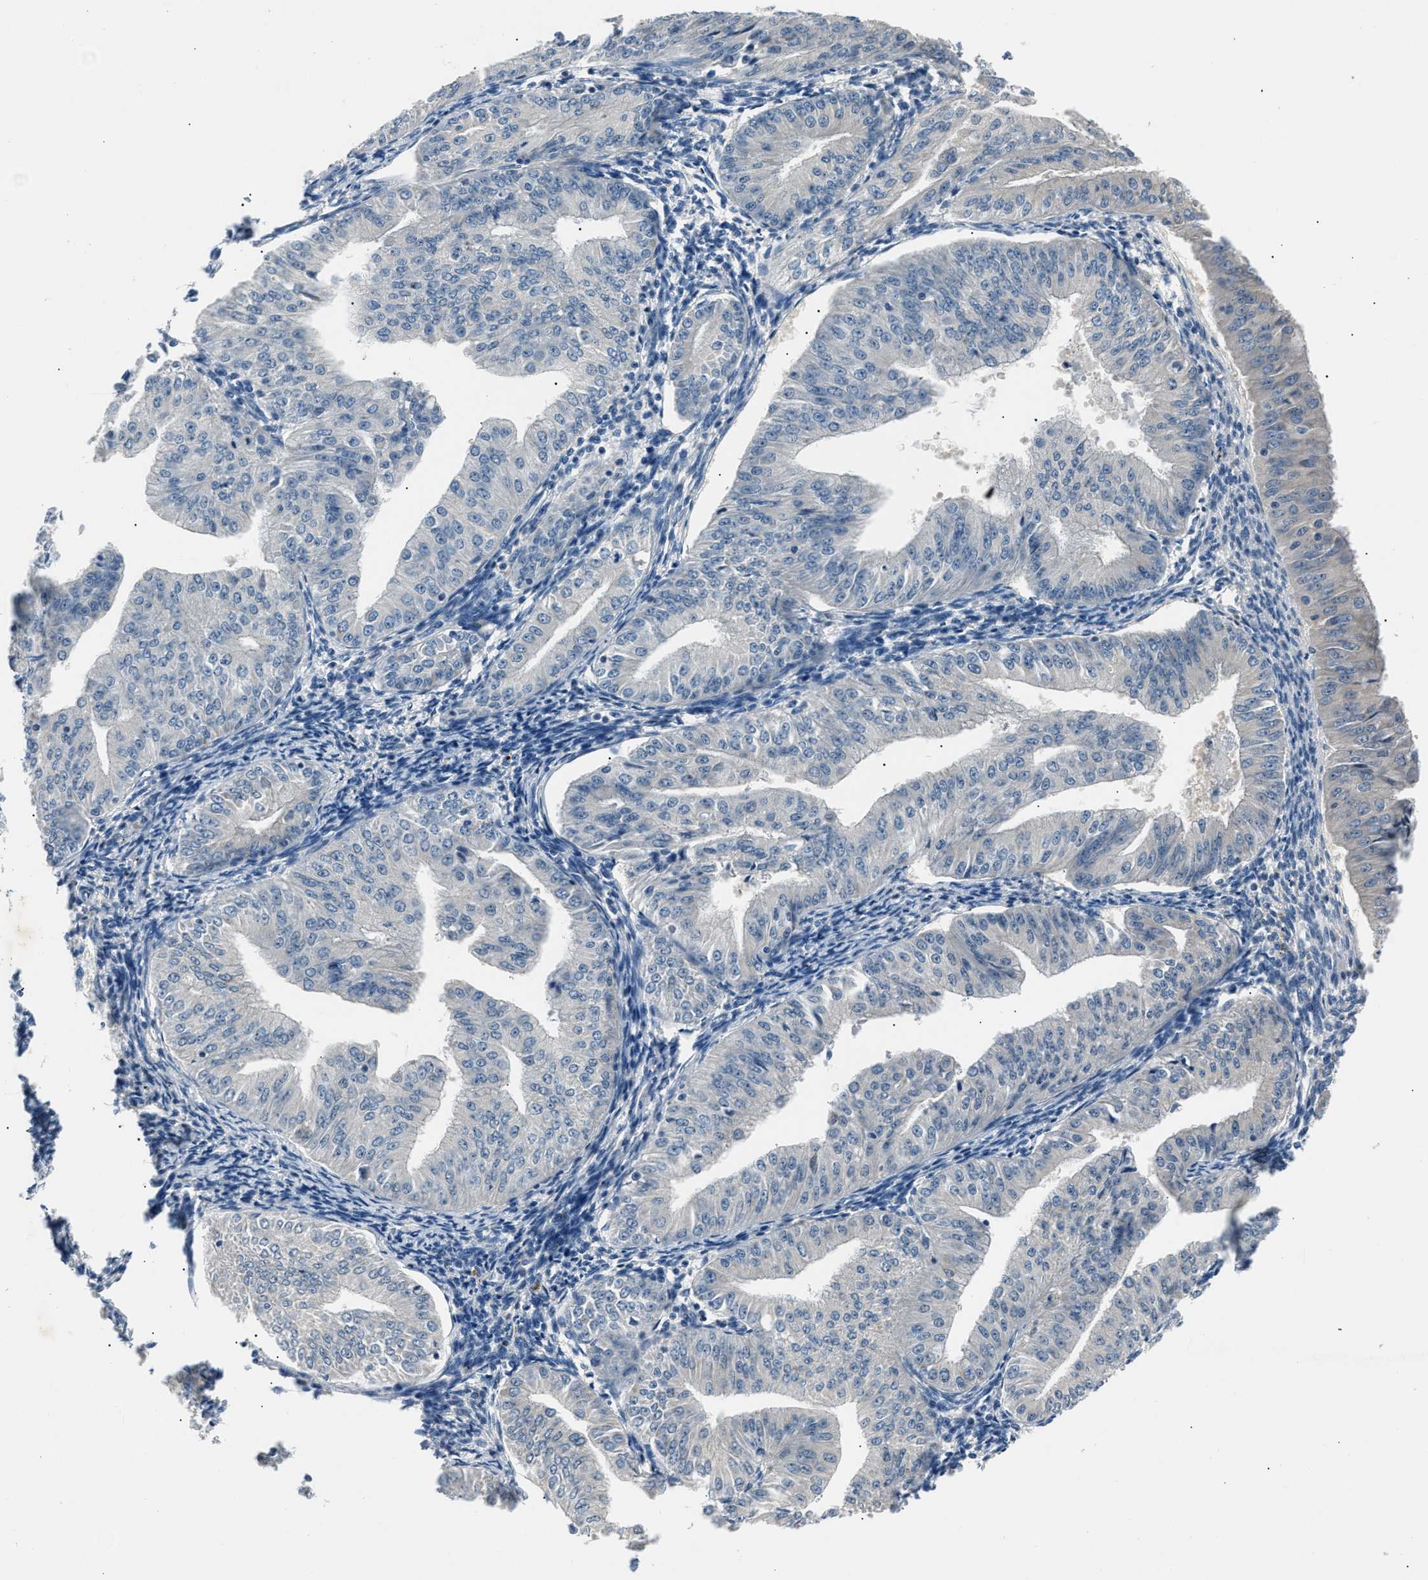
{"staining": {"intensity": "negative", "quantity": "none", "location": "none"}, "tissue": "endometrial cancer", "cell_type": "Tumor cells", "image_type": "cancer", "snomed": [{"axis": "morphology", "description": "Normal tissue, NOS"}, {"axis": "morphology", "description": "Adenocarcinoma, NOS"}, {"axis": "topography", "description": "Endometrium"}], "caption": "High magnification brightfield microscopy of endometrial cancer stained with DAB (3,3'-diaminobenzidine) (brown) and counterstained with hematoxylin (blue): tumor cells show no significant staining.", "gene": "INHA", "patient": {"sex": "female", "age": 53}}